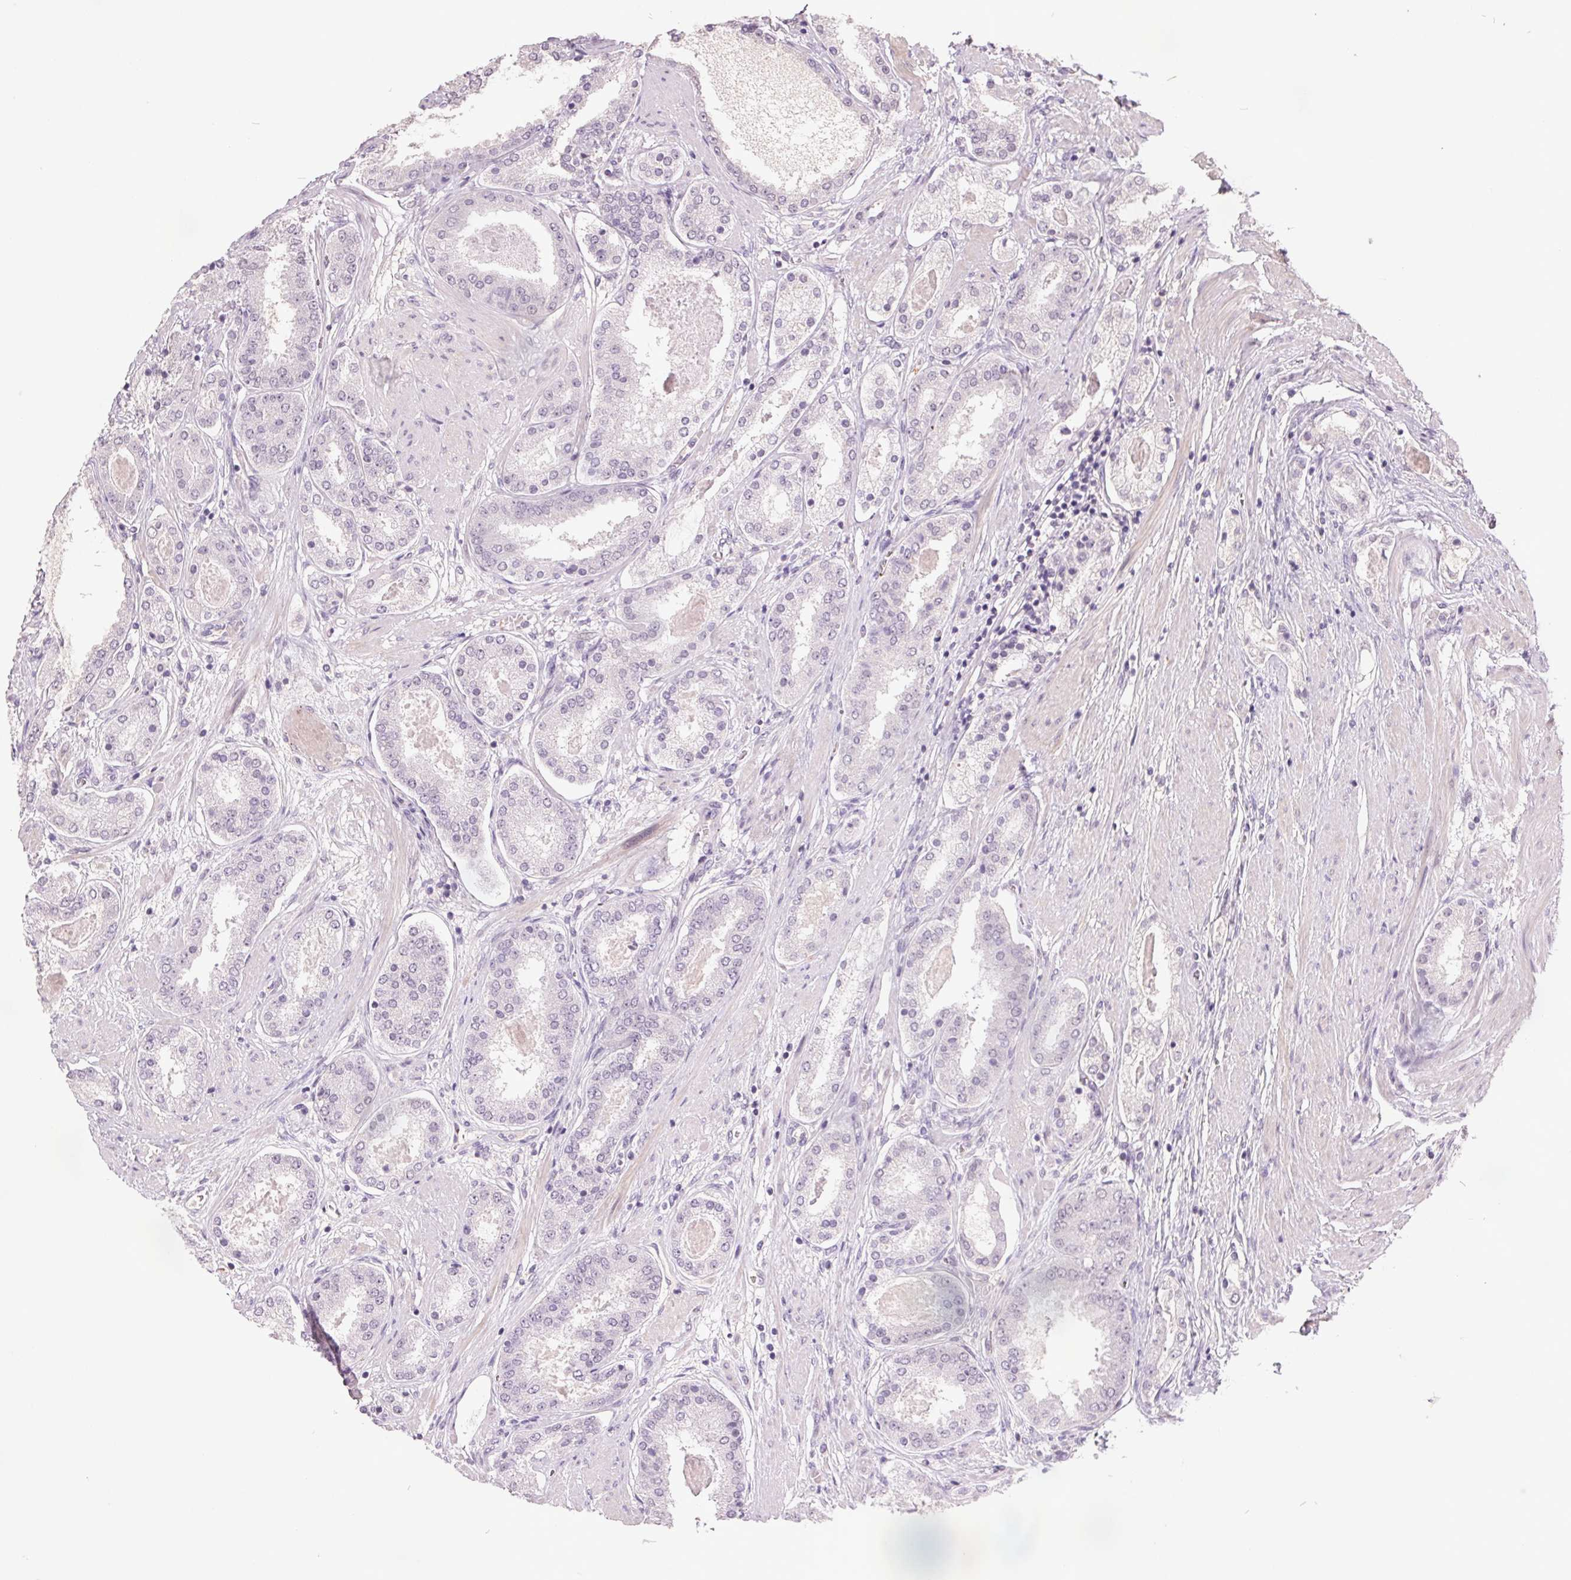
{"staining": {"intensity": "negative", "quantity": "none", "location": "none"}, "tissue": "prostate cancer", "cell_type": "Tumor cells", "image_type": "cancer", "snomed": [{"axis": "morphology", "description": "Adenocarcinoma, High grade"}, {"axis": "topography", "description": "Prostate"}], "caption": "High power microscopy photomicrograph of an immunohistochemistry (IHC) photomicrograph of prostate adenocarcinoma (high-grade), revealing no significant expression in tumor cells.", "gene": "C2orf16", "patient": {"sex": "male", "age": 63}}